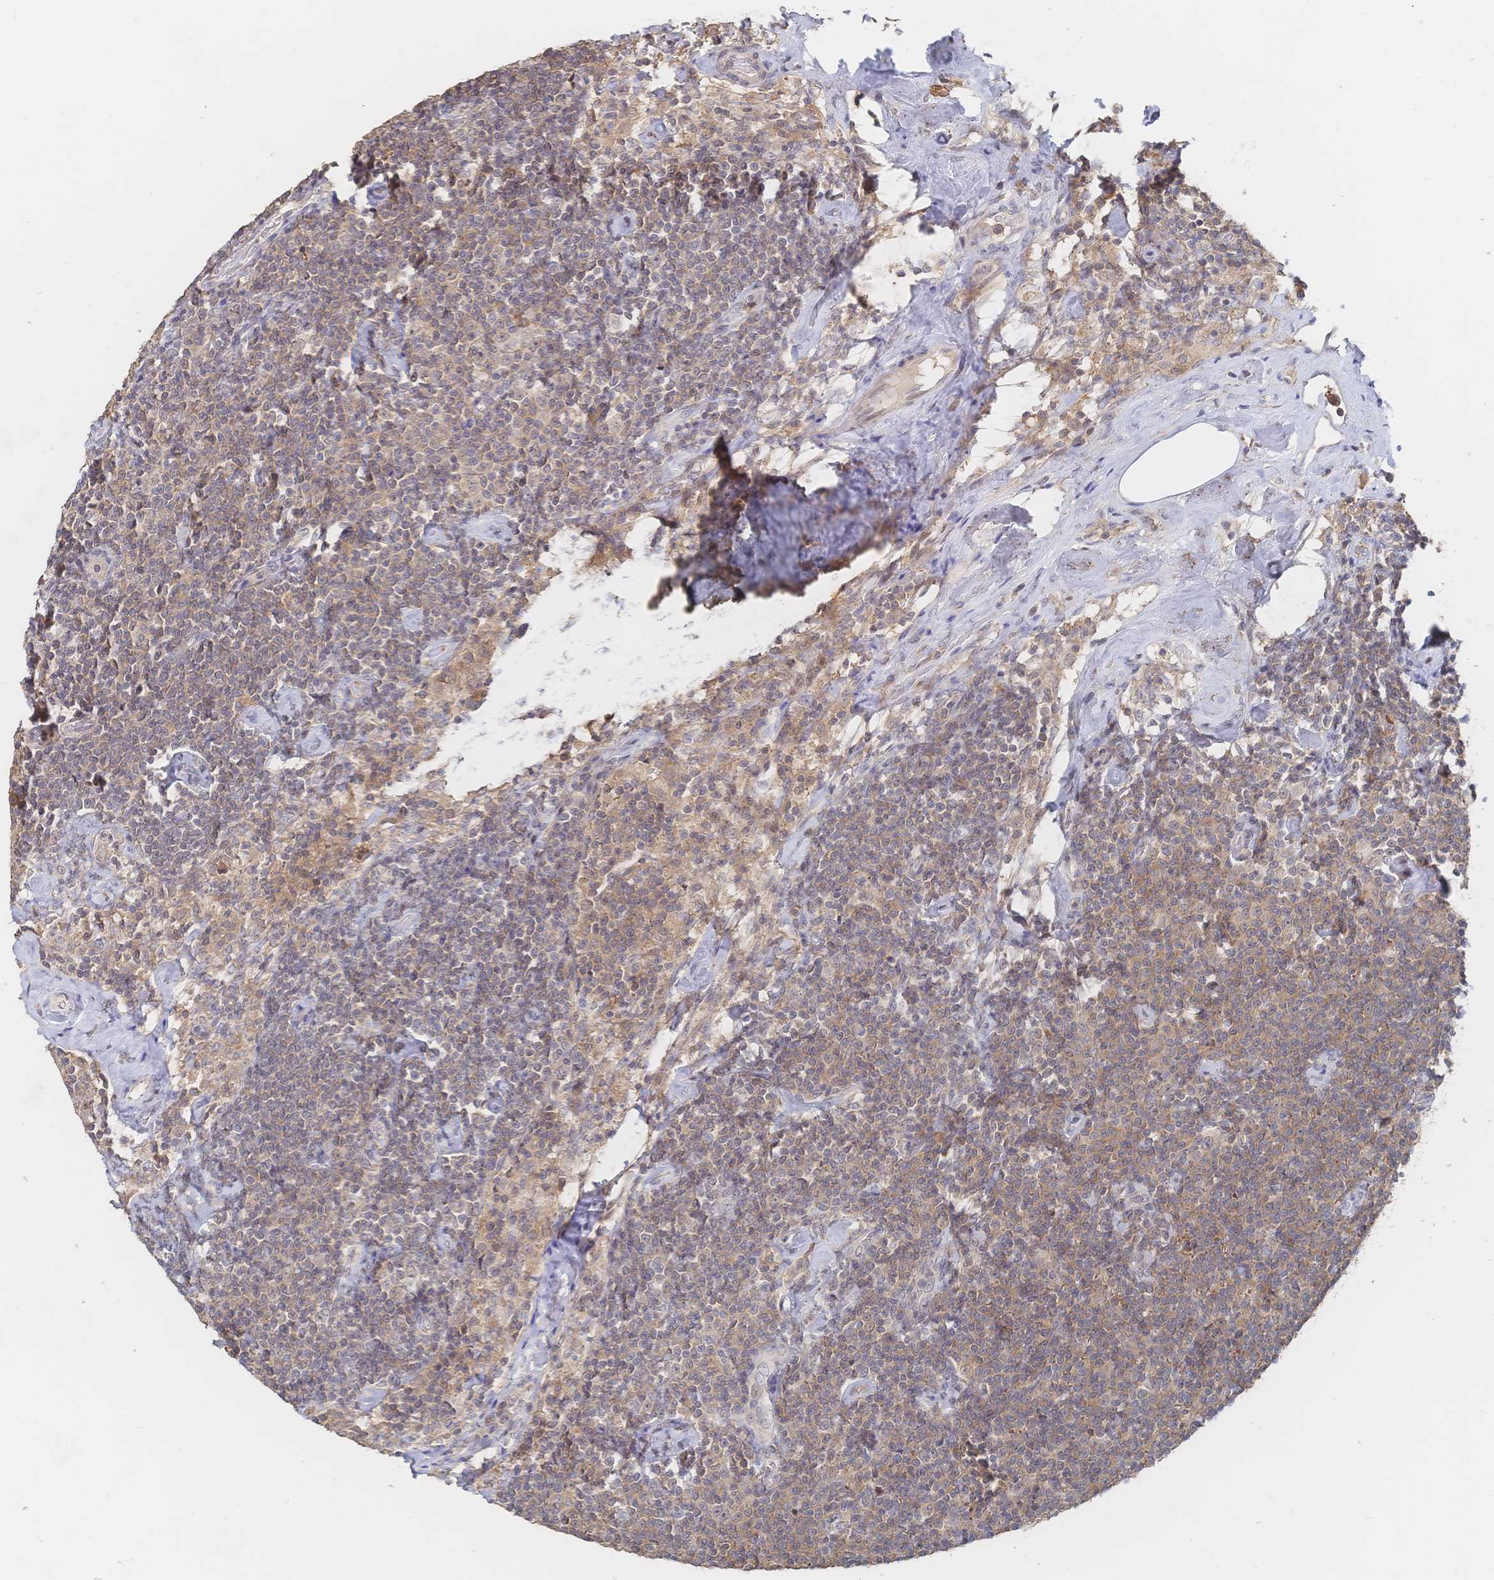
{"staining": {"intensity": "weak", "quantity": ">75%", "location": "cytoplasmic/membranous"}, "tissue": "lymphoma", "cell_type": "Tumor cells", "image_type": "cancer", "snomed": [{"axis": "morphology", "description": "Malignant lymphoma, non-Hodgkin's type, Low grade"}, {"axis": "topography", "description": "Lymph node"}], "caption": "Immunohistochemistry staining of malignant lymphoma, non-Hodgkin's type (low-grade), which demonstrates low levels of weak cytoplasmic/membranous expression in approximately >75% of tumor cells indicating weak cytoplasmic/membranous protein positivity. The staining was performed using DAB (brown) for protein detection and nuclei were counterstained in hematoxylin (blue).", "gene": "LRP5", "patient": {"sex": "male", "age": 81}}